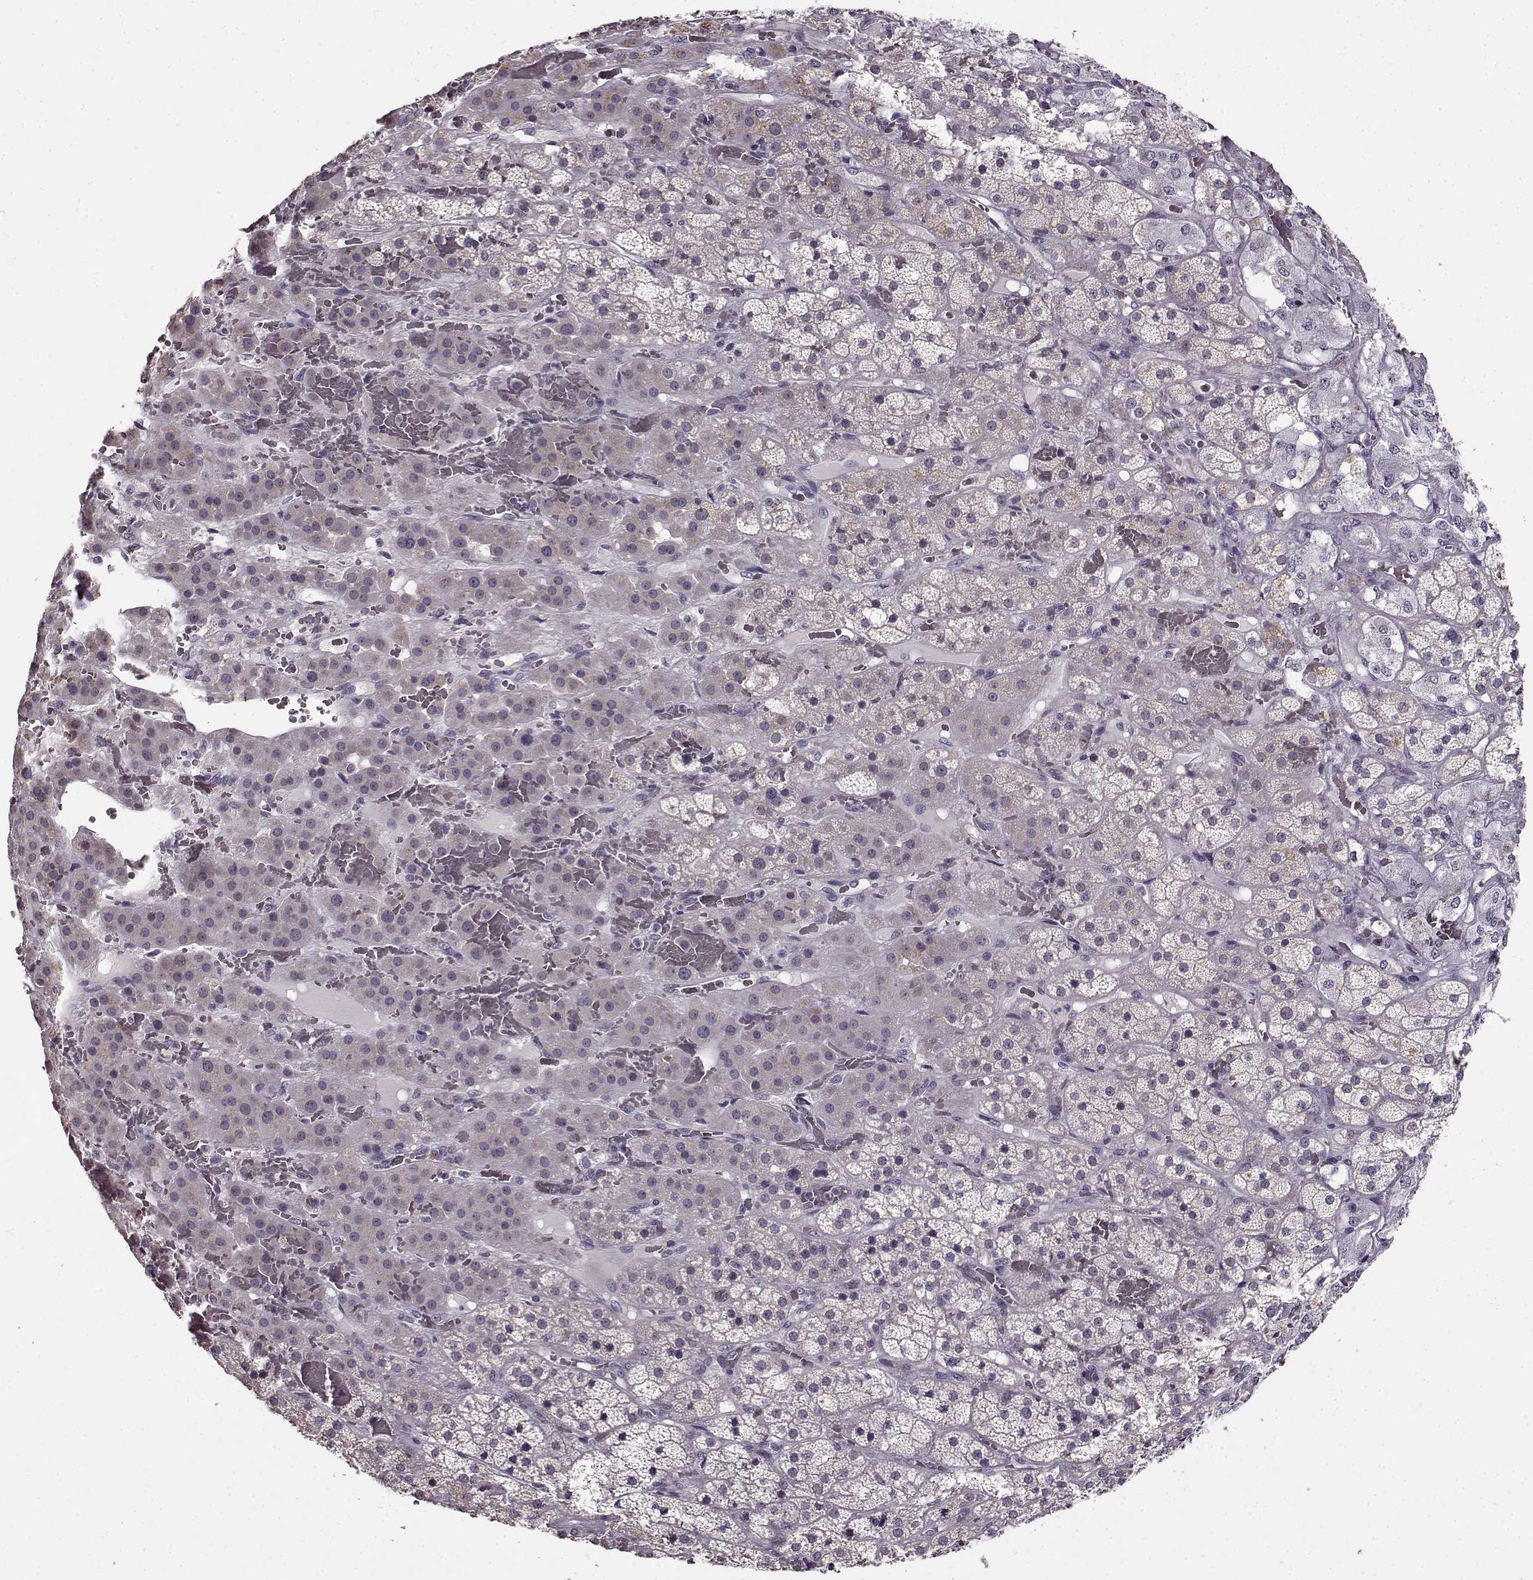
{"staining": {"intensity": "negative", "quantity": "none", "location": "none"}, "tissue": "adrenal gland", "cell_type": "Glandular cells", "image_type": "normal", "snomed": [{"axis": "morphology", "description": "Normal tissue, NOS"}, {"axis": "topography", "description": "Adrenal gland"}], "caption": "Micrograph shows no protein positivity in glandular cells of normal adrenal gland.", "gene": "RP1L1", "patient": {"sex": "male", "age": 57}}